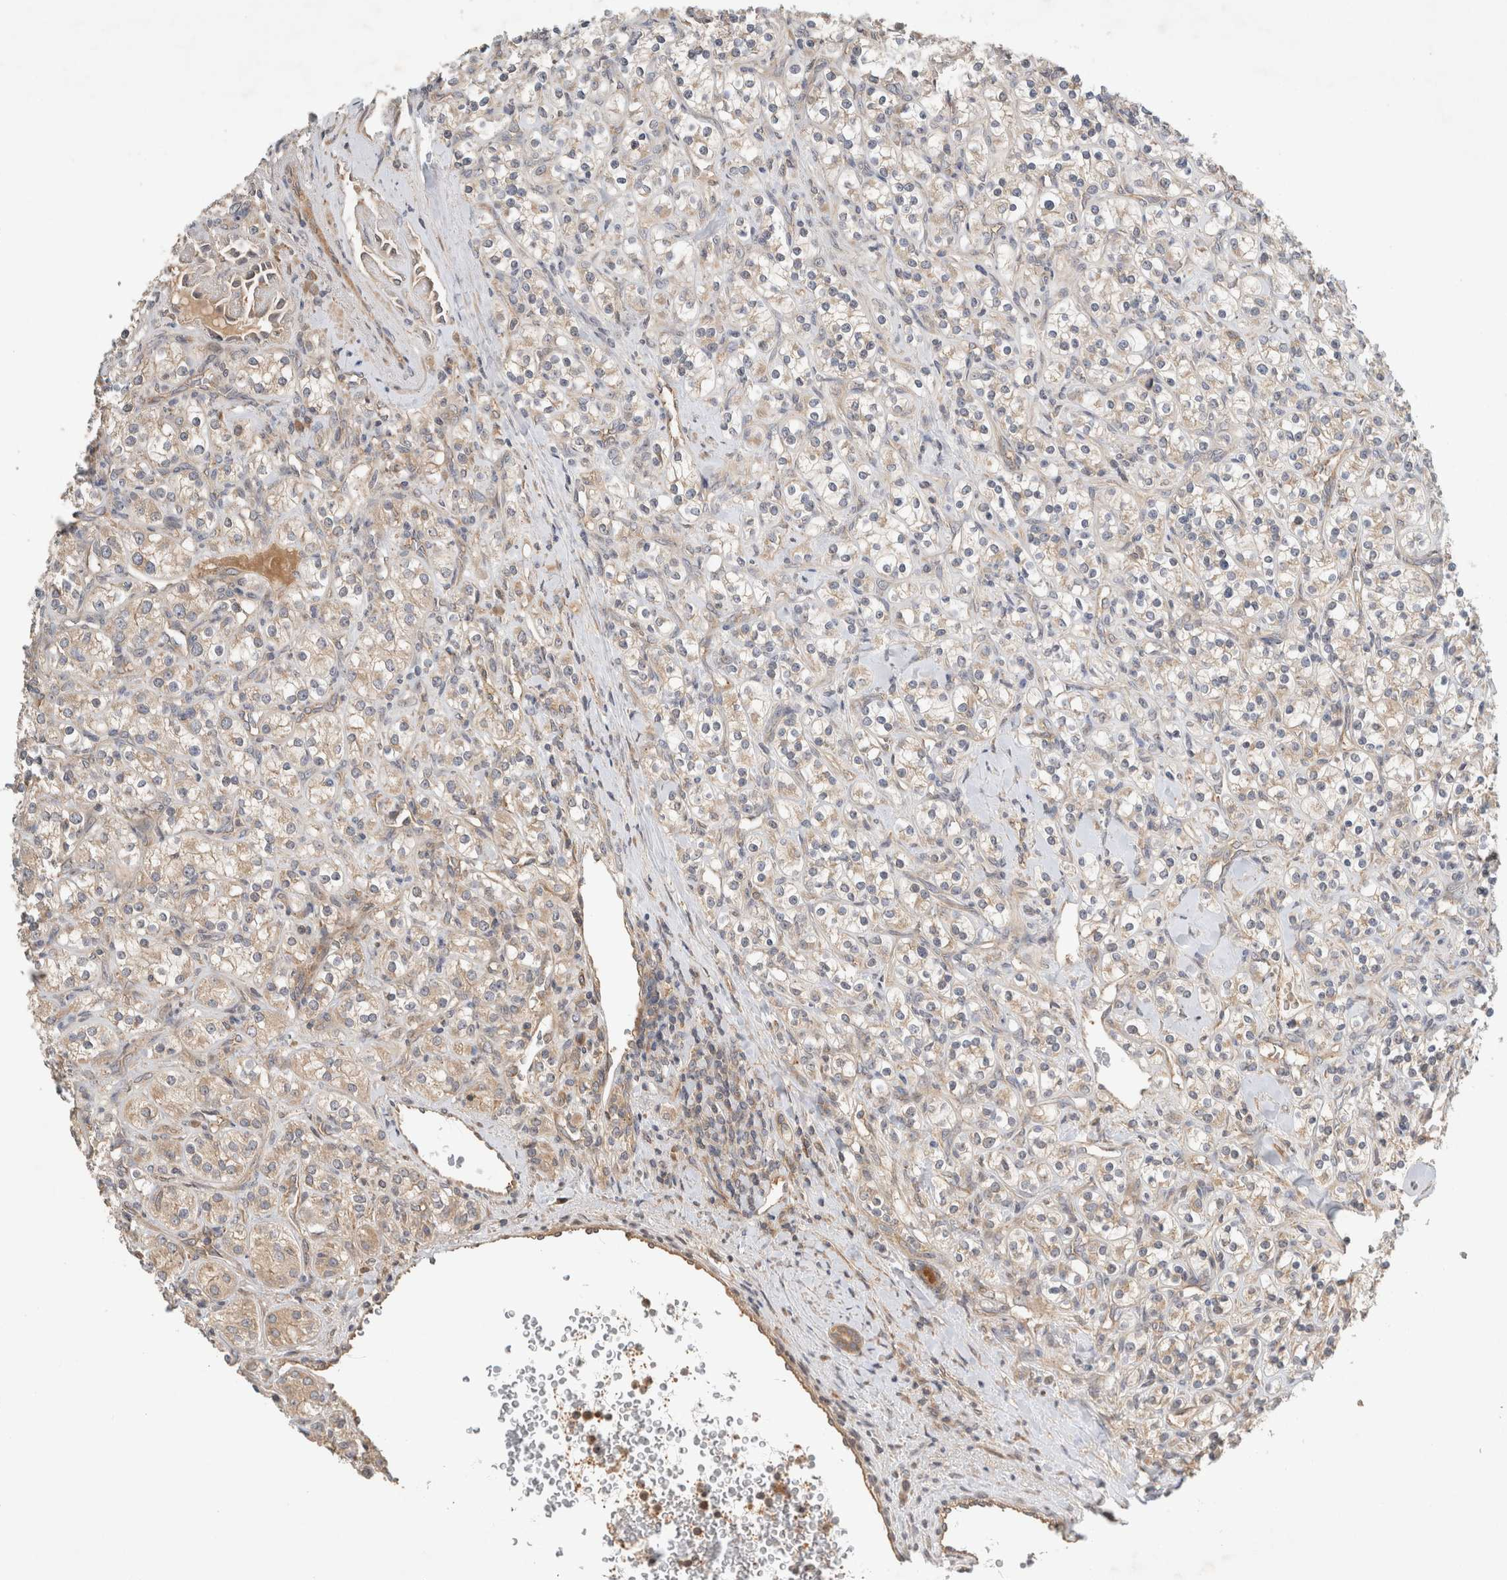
{"staining": {"intensity": "weak", "quantity": "25%-75%", "location": "cytoplasmic/membranous"}, "tissue": "renal cancer", "cell_type": "Tumor cells", "image_type": "cancer", "snomed": [{"axis": "morphology", "description": "Adenocarcinoma, NOS"}, {"axis": "topography", "description": "Kidney"}], "caption": "A micrograph of human renal adenocarcinoma stained for a protein demonstrates weak cytoplasmic/membranous brown staining in tumor cells.", "gene": "ARMC9", "patient": {"sex": "male", "age": 77}}